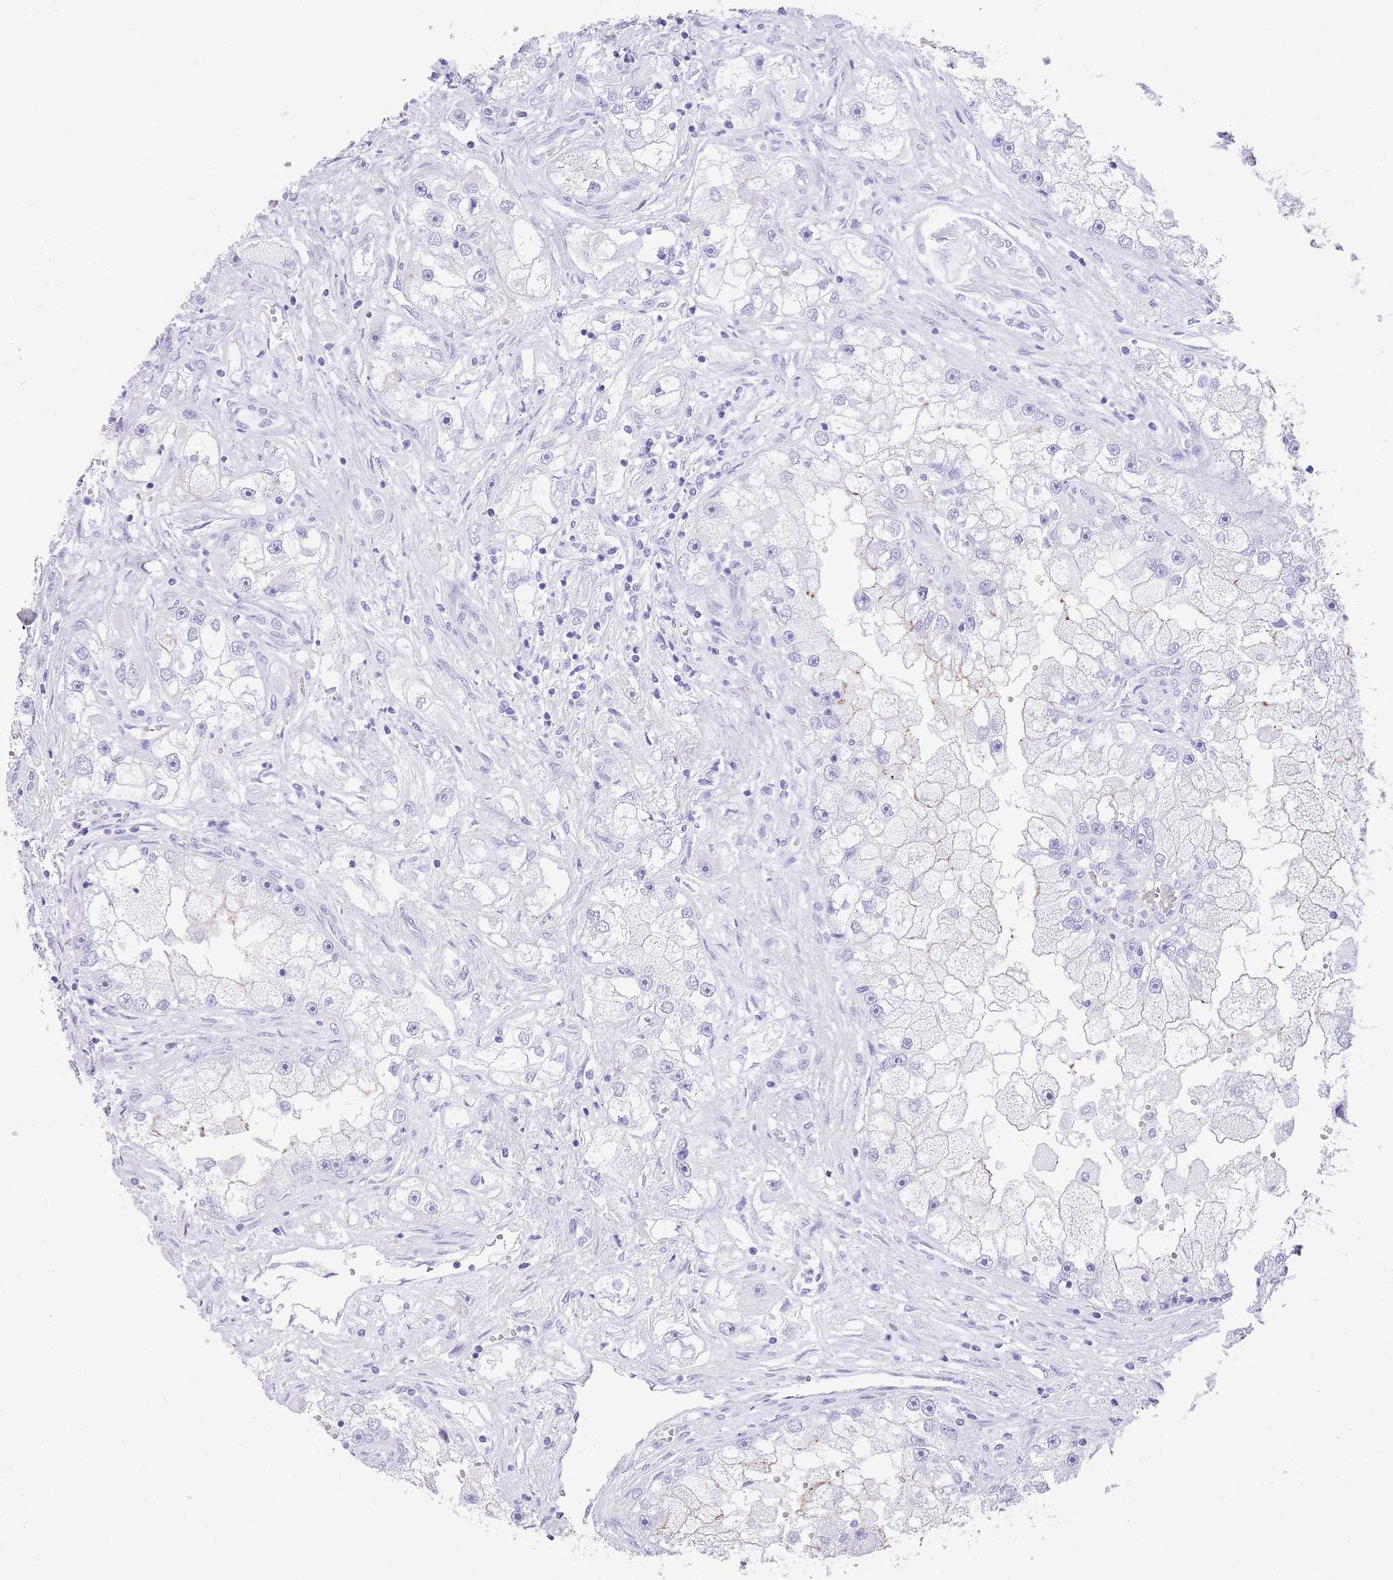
{"staining": {"intensity": "negative", "quantity": "none", "location": "none"}, "tissue": "renal cancer", "cell_type": "Tumor cells", "image_type": "cancer", "snomed": [{"axis": "morphology", "description": "Adenocarcinoma, NOS"}, {"axis": "topography", "description": "Kidney"}], "caption": "Immunohistochemistry of human adenocarcinoma (renal) displays no staining in tumor cells.", "gene": "ELOA2", "patient": {"sex": "male", "age": 63}}